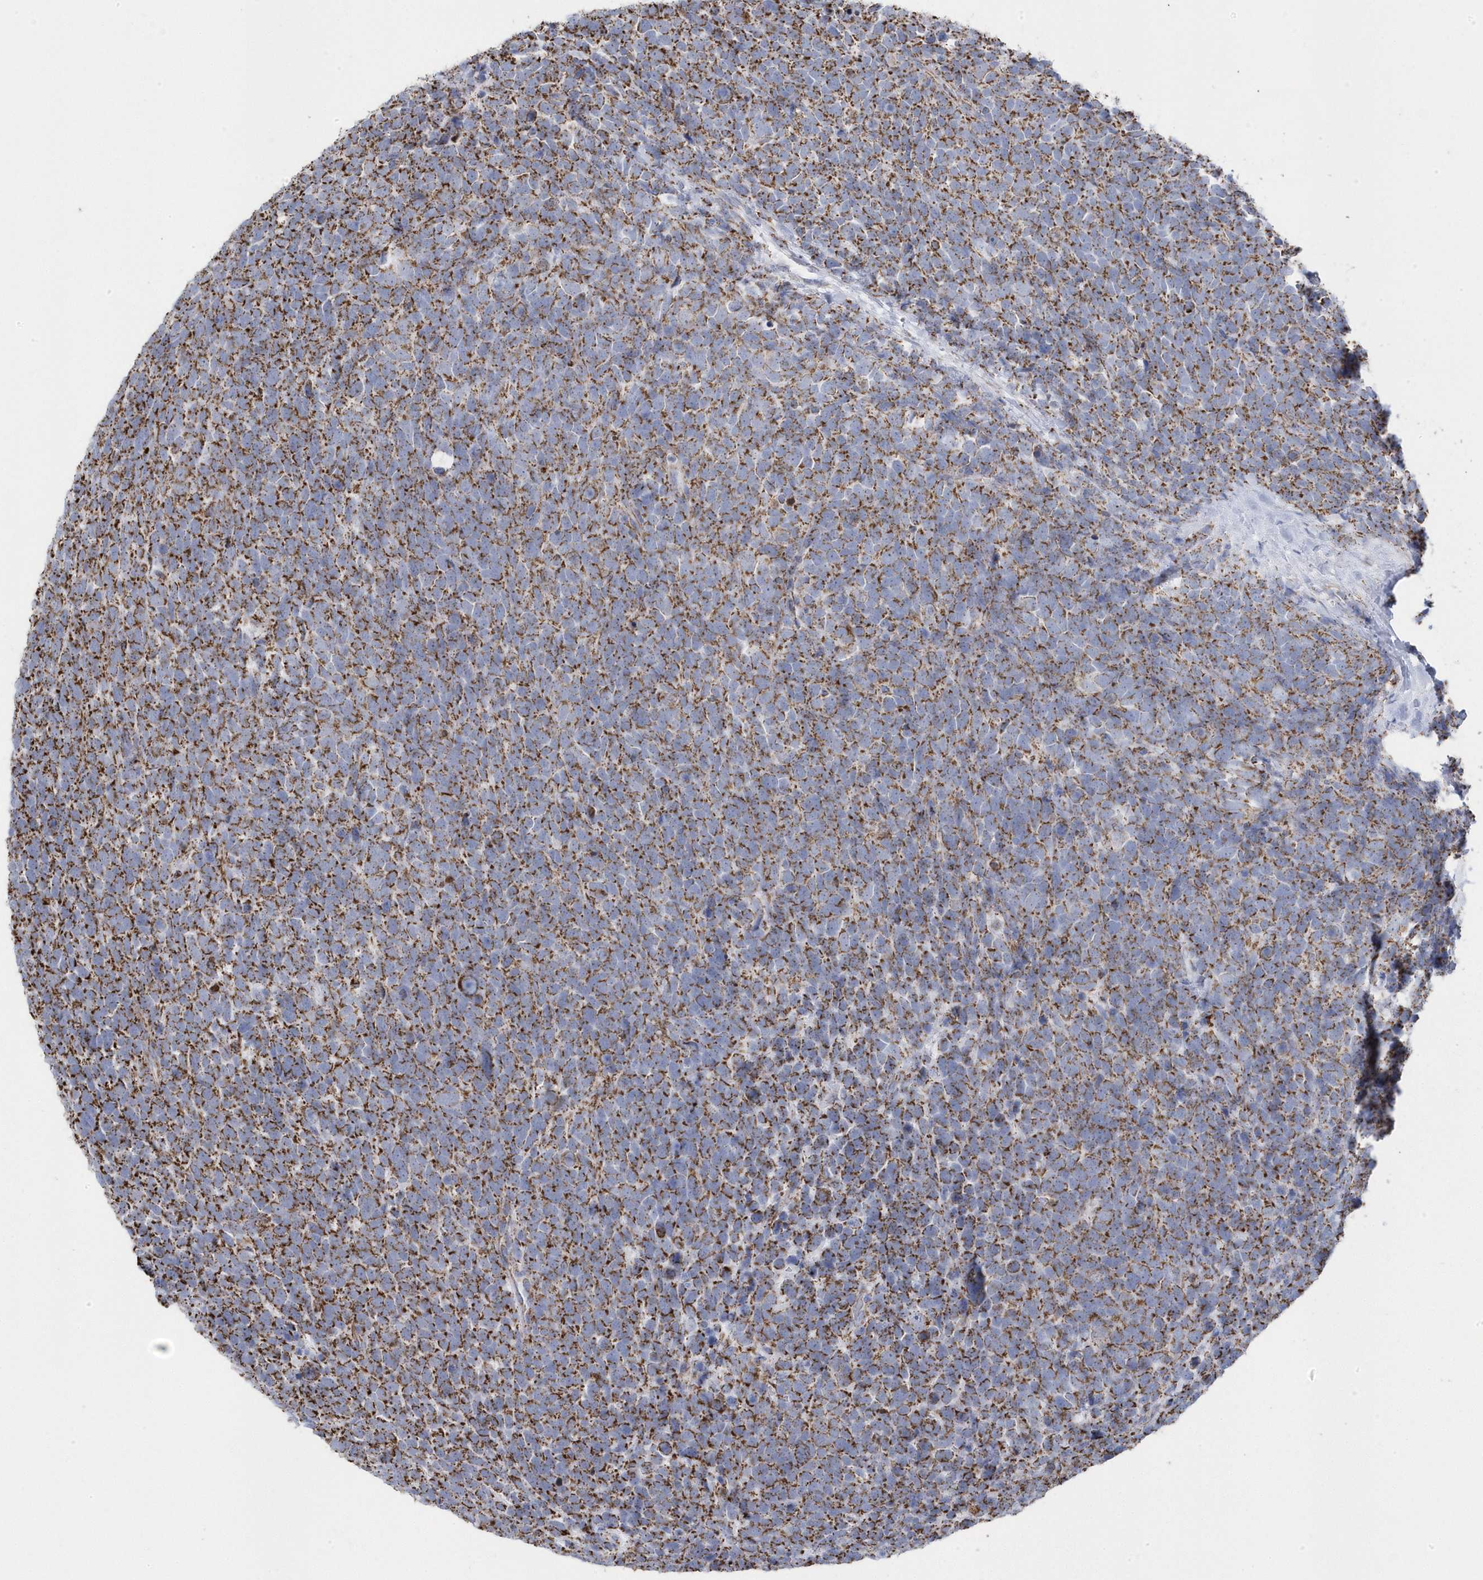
{"staining": {"intensity": "moderate", "quantity": ">75%", "location": "cytoplasmic/membranous"}, "tissue": "urothelial cancer", "cell_type": "Tumor cells", "image_type": "cancer", "snomed": [{"axis": "morphology", "description": "Urothelial carcinoma, High grade"}, {"axis": "topography", "description": "Urinary bladder"}], "caption": "Protein expression analysis of high-grade urothelial carcinoma exhibits moderate cytoplasmic/membranous staining in approximately >75% of tumor cells. (IHC, brightfield microscopy, high magnification).", "gene": "GTPBP8", "patient": {"sex": "female", "age": 82}}